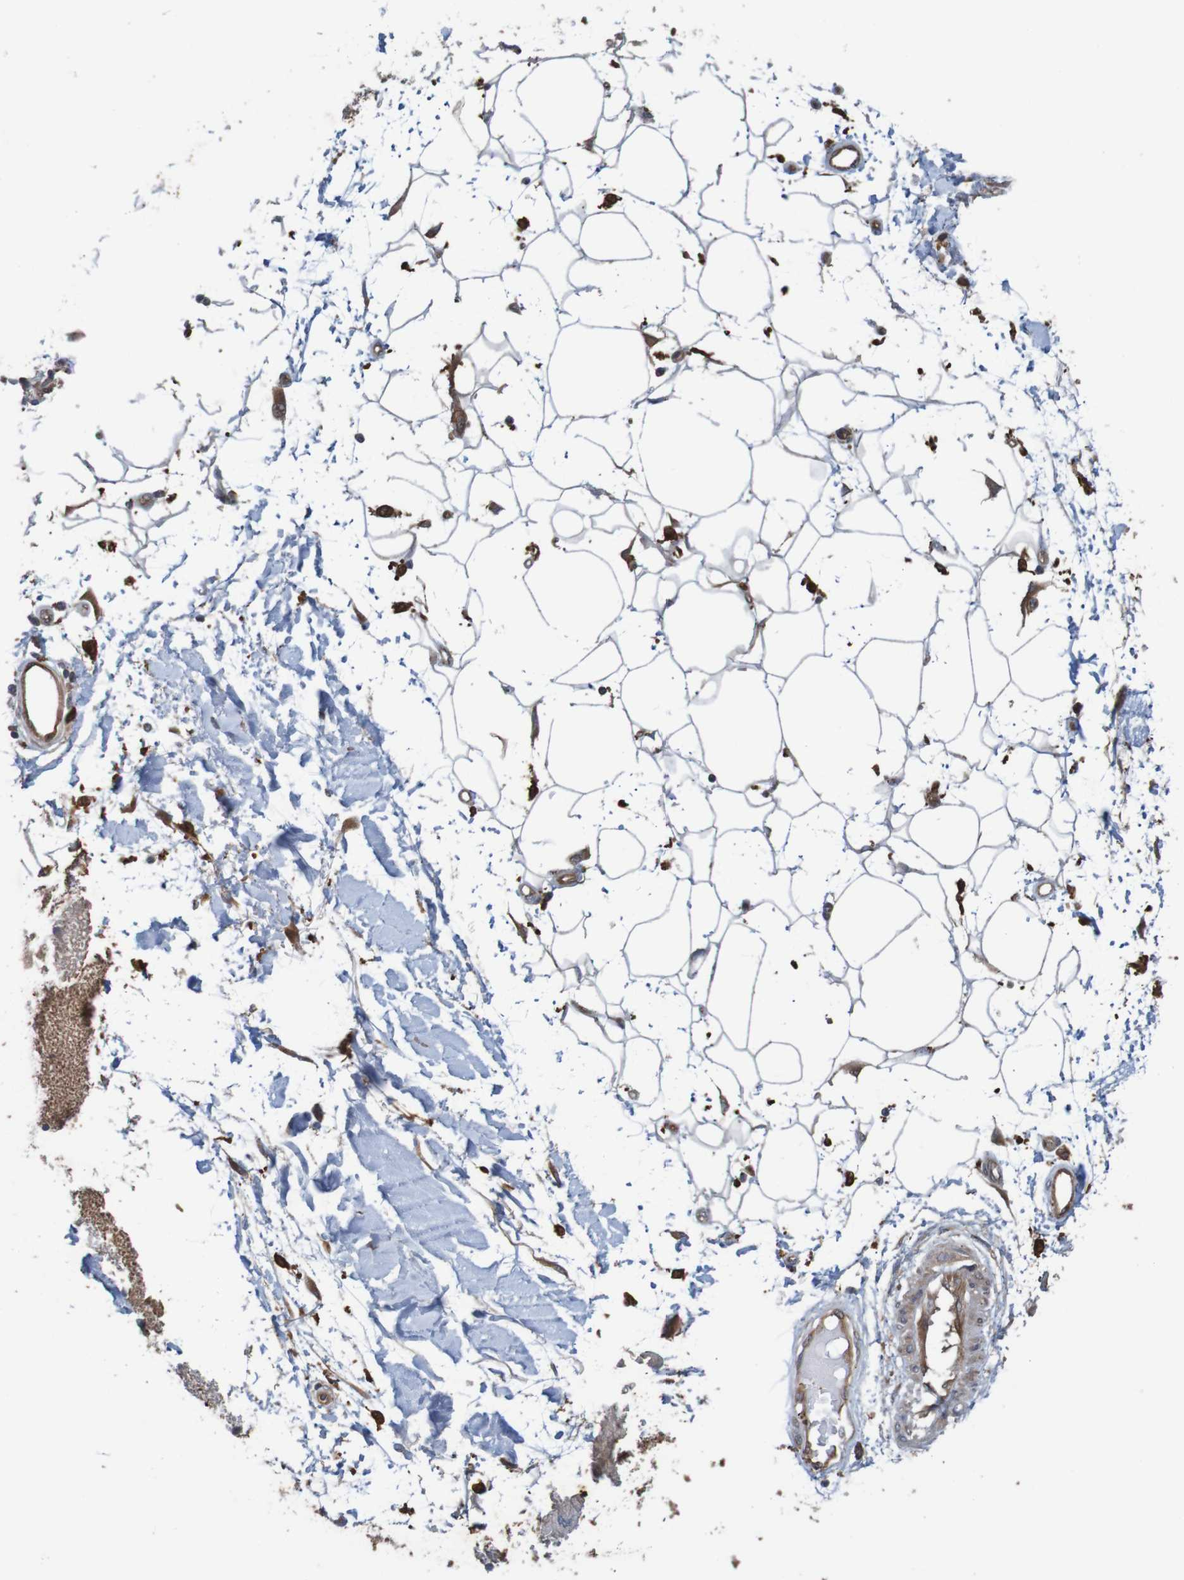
{"staining": {"intensity": "moderate", "quantity": "25%-75%", "location": "cytoplasmic/membranous"}, "tissue": "adipose tissue", "cell_type": "Adipocytes", "image_type": "normal", "snomed": [{"axis": "morphology", "description": "Squamous cell carcinoma, NOS"}, {"axis": "topography", "description": "Skin"}], "caption": "Immunohistochemical staining of benign adipose tissue shows 25%-75% levels of moderate cytoplasmic/membranous protein positivity in approximately 25%-75% of adipocytes. Immunohistochemistry stains the protein of interest in brown and the nuclei are stained blue.", "gene": "ARHGEF11", "patient": {"sex": "male", "age": 83}}